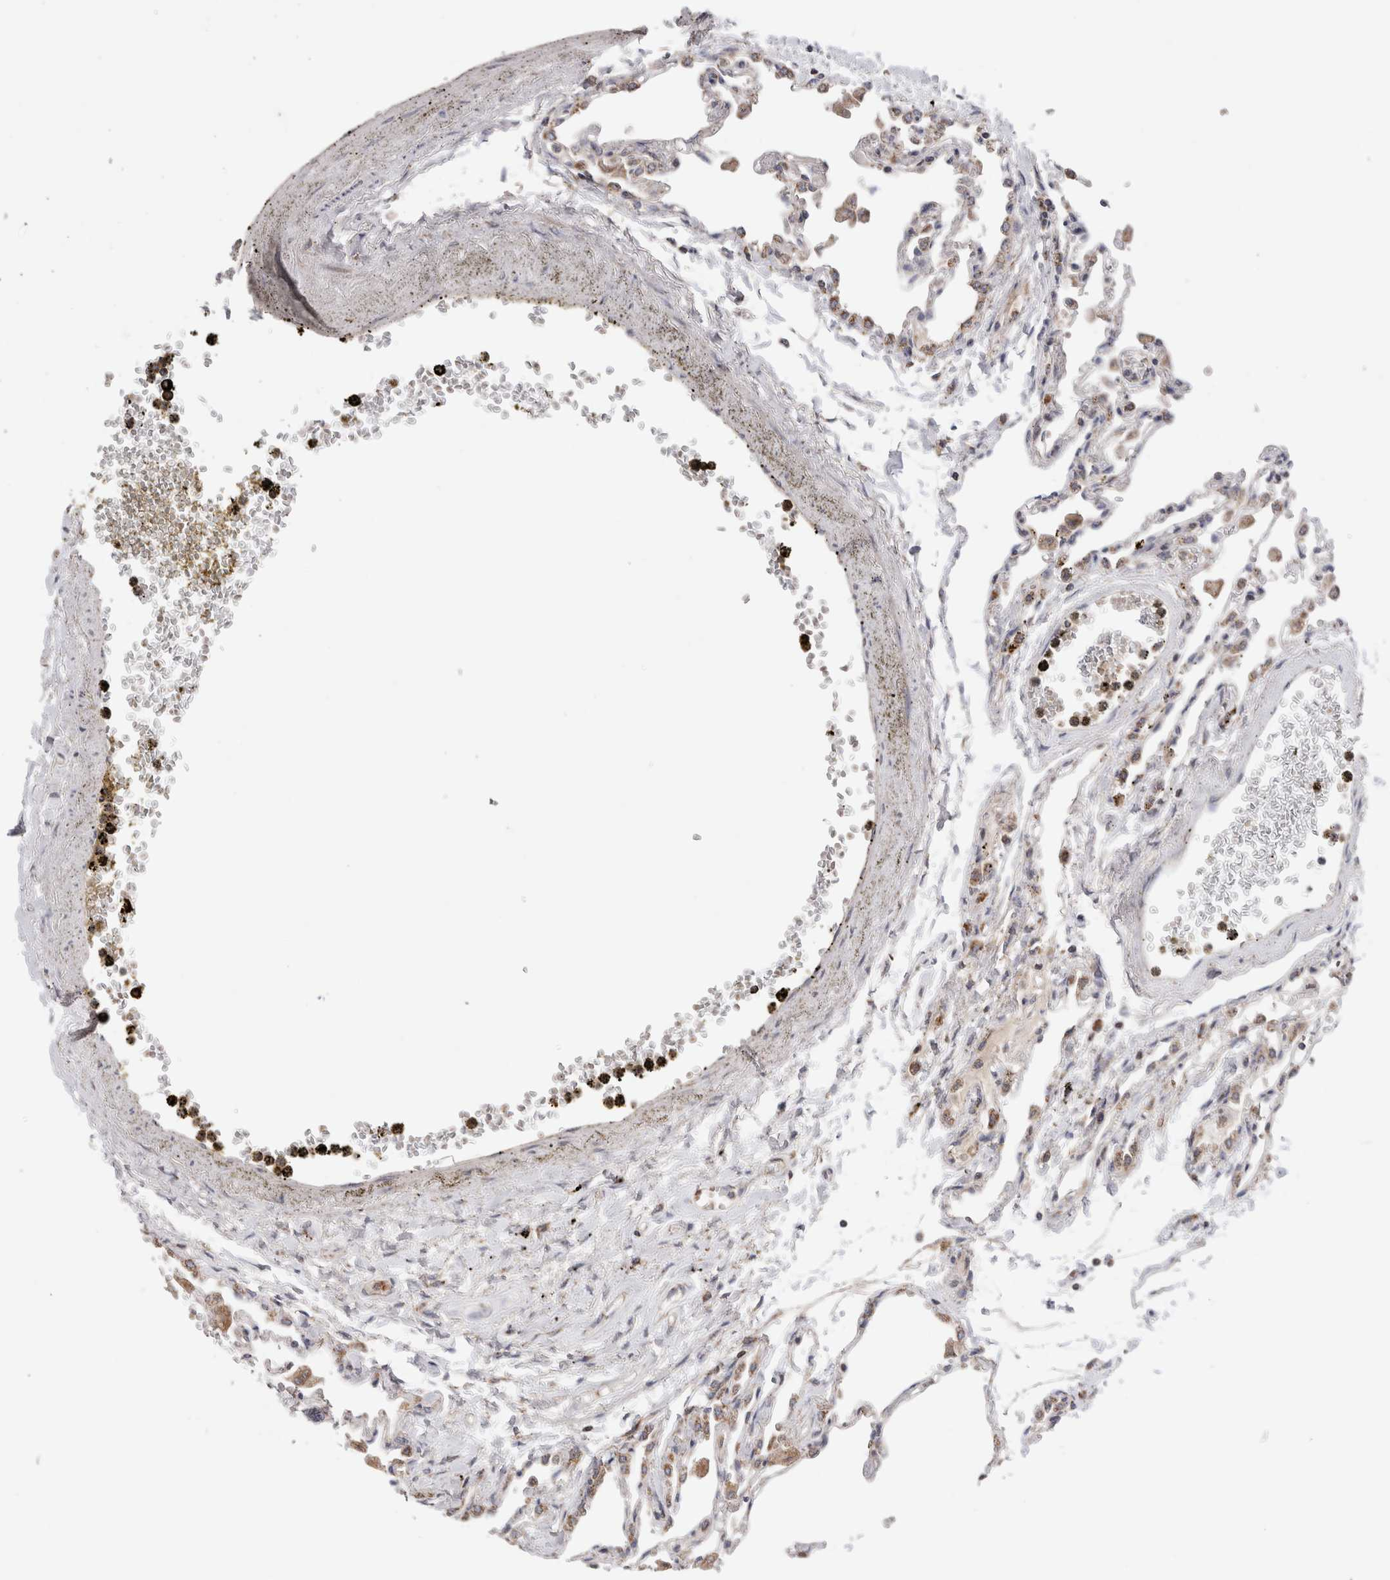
{"staining": {"intensity": "weak", "quantity": ">75%", "location": "cytoplasmic/membranous"}, "tissue": "lung", "cell_type": "Alveolar cells", "image_type": "normal", "snomed": [{"axis": "morphology", "description": "Normal tissue, NOS"}, {"axis": "topography", "description": "Bronchus"}, {"axis": "topography", "description": "Lung"}], "caption": "Benign lung demonstrates weak cytoplasmic/membranous staining in approximately >75% of alveolar cells (Stains: DAB (3,3'-diaminobenzidine) in brown, nuclei in blue, Microscopy: brightfield microscopy at high magnification)..", "gene": "KIF21B", "patient": {"sex": "female", "age": 49}}